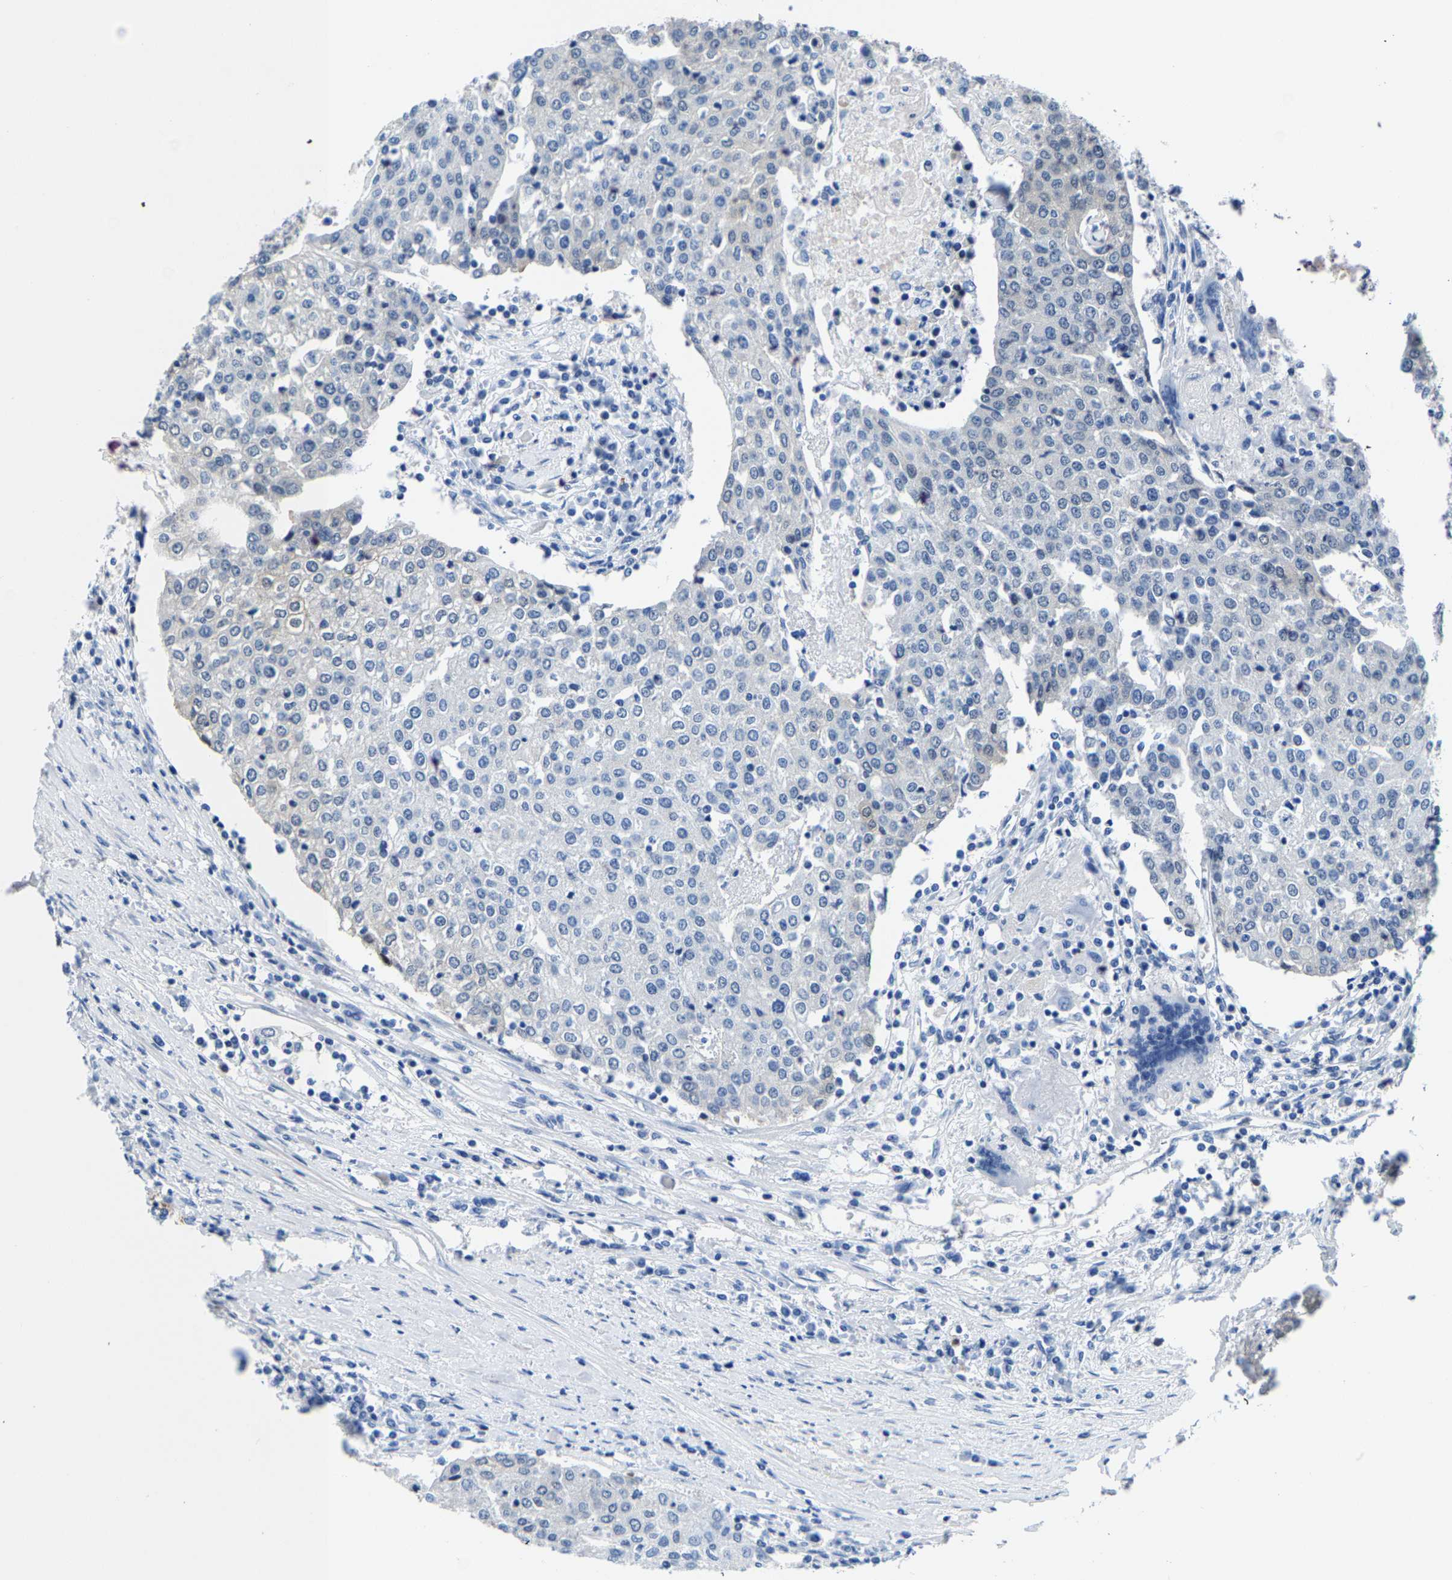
{"staining": {"intensity": "negative", "quantity": "none", "location": "none"}, "tissue": "urothelial cancer", "cell_type": "Tumor cells", "image_type": "cancer", "snomed": [{"axis": "morphology", "description": "Urothelial carcinoma, High grade"}, {"axis": "topography", "description": "Urinary bladder"}], "caption": "This image is of urothelial cancer stained with IHC to label a protein in brown with the nuclei are counter-stained blue. There is no staining in tumor cells.", "gene": "SSH3", "patient": {"sex": "female", "age": 85}}